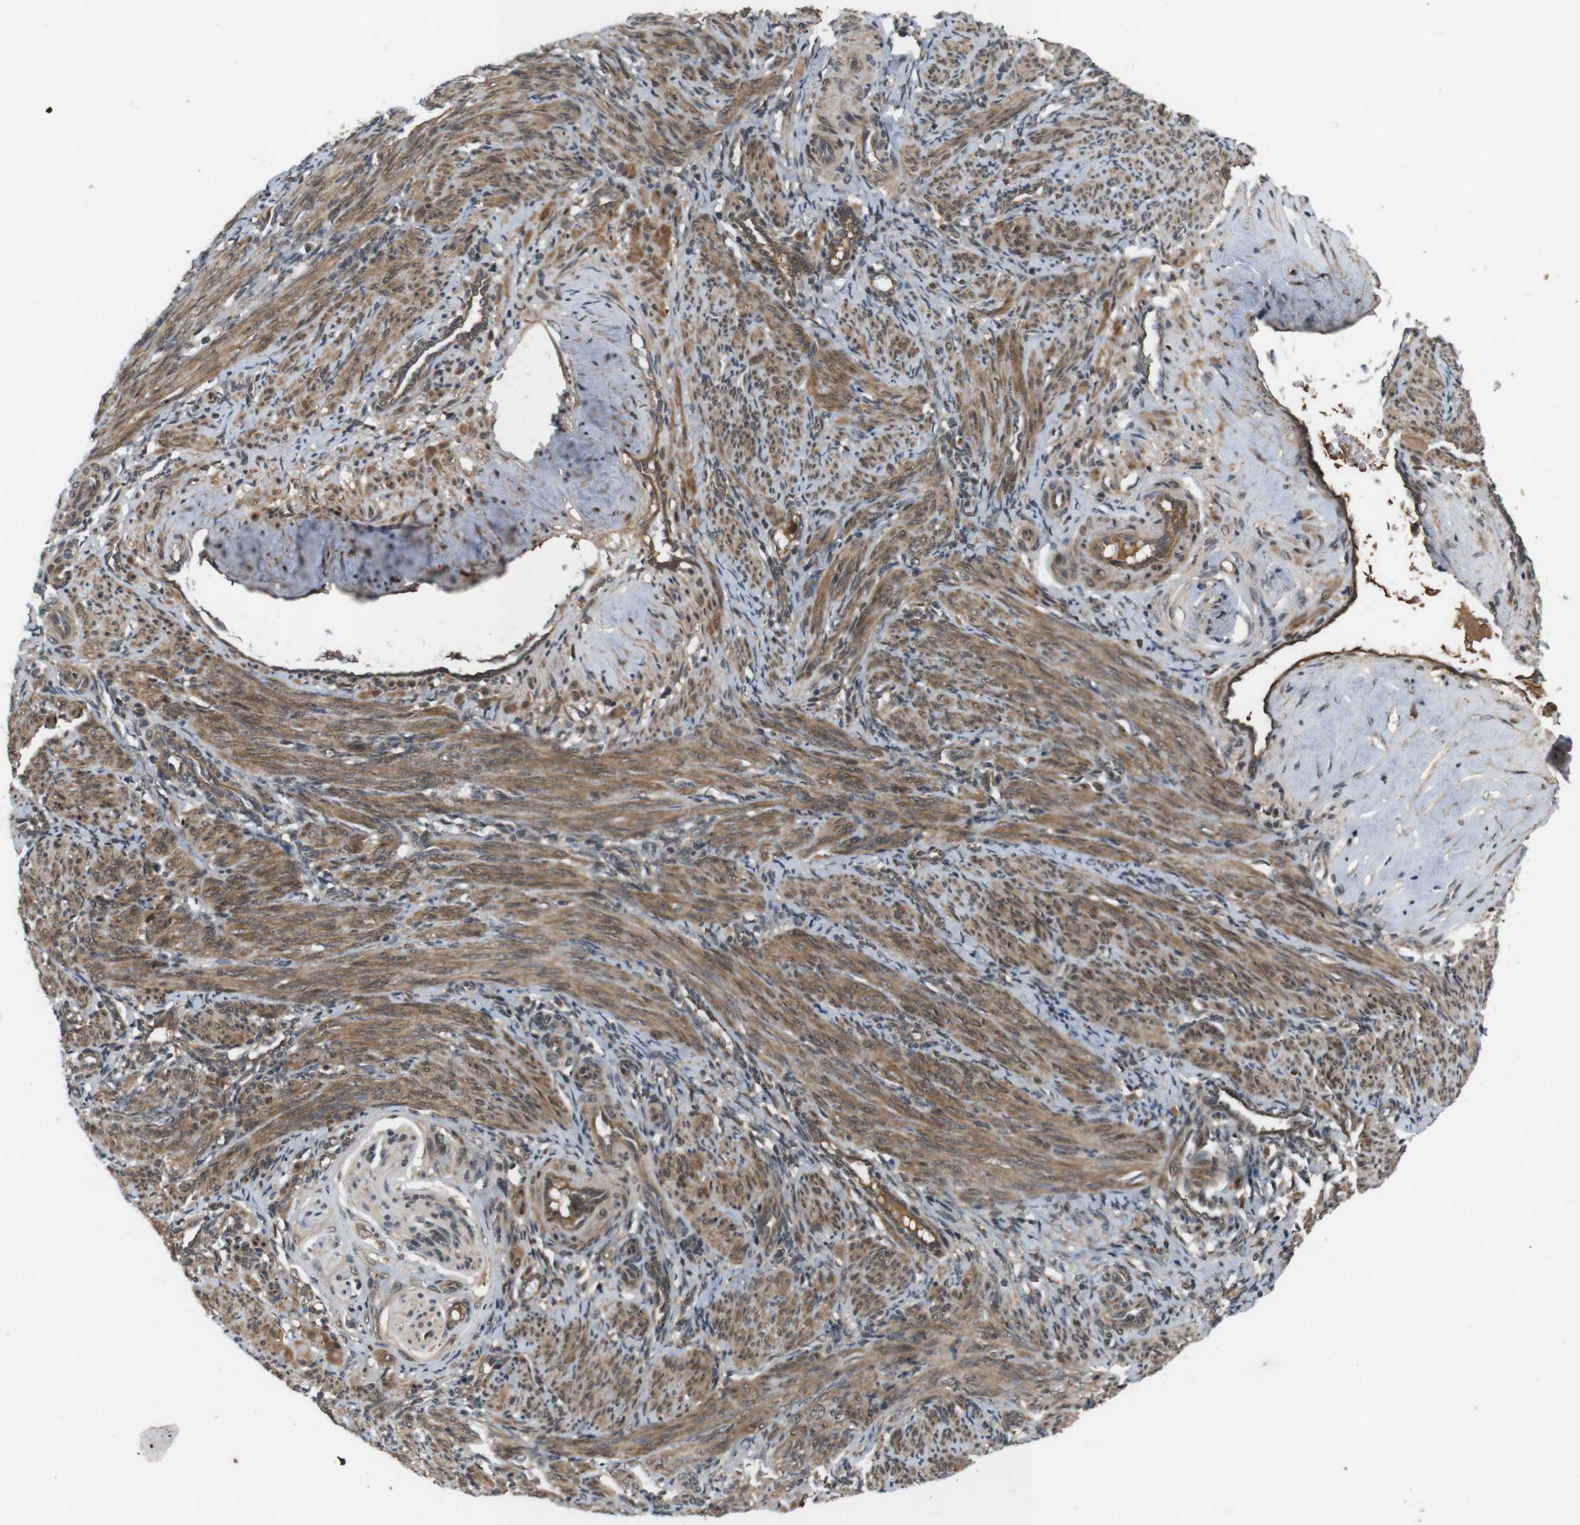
{"staining": {"intensity": "moderate", "quantity": ">75%", "location": "cytoplasmic/membranous"}, "tissue": "smooth muscle", "cell_type": "Smooth muscle cells", "image_type": "normal", "snomed": [{"axis": "morphology", "description": "Normal tissue, NOS"}, {"axis": "topography", "description": "Endometrium"}], "caption": "Immunohistochemistry histopathology image of normal smooth muscle stained for a protein (brown), which demonstrates medium levels of moderate cytoplasmic/membranous staining in approximately >75% of smooth muscle cells.", "gene": "NFKBIE", "patient": {"sex": "female", "age": 33}}